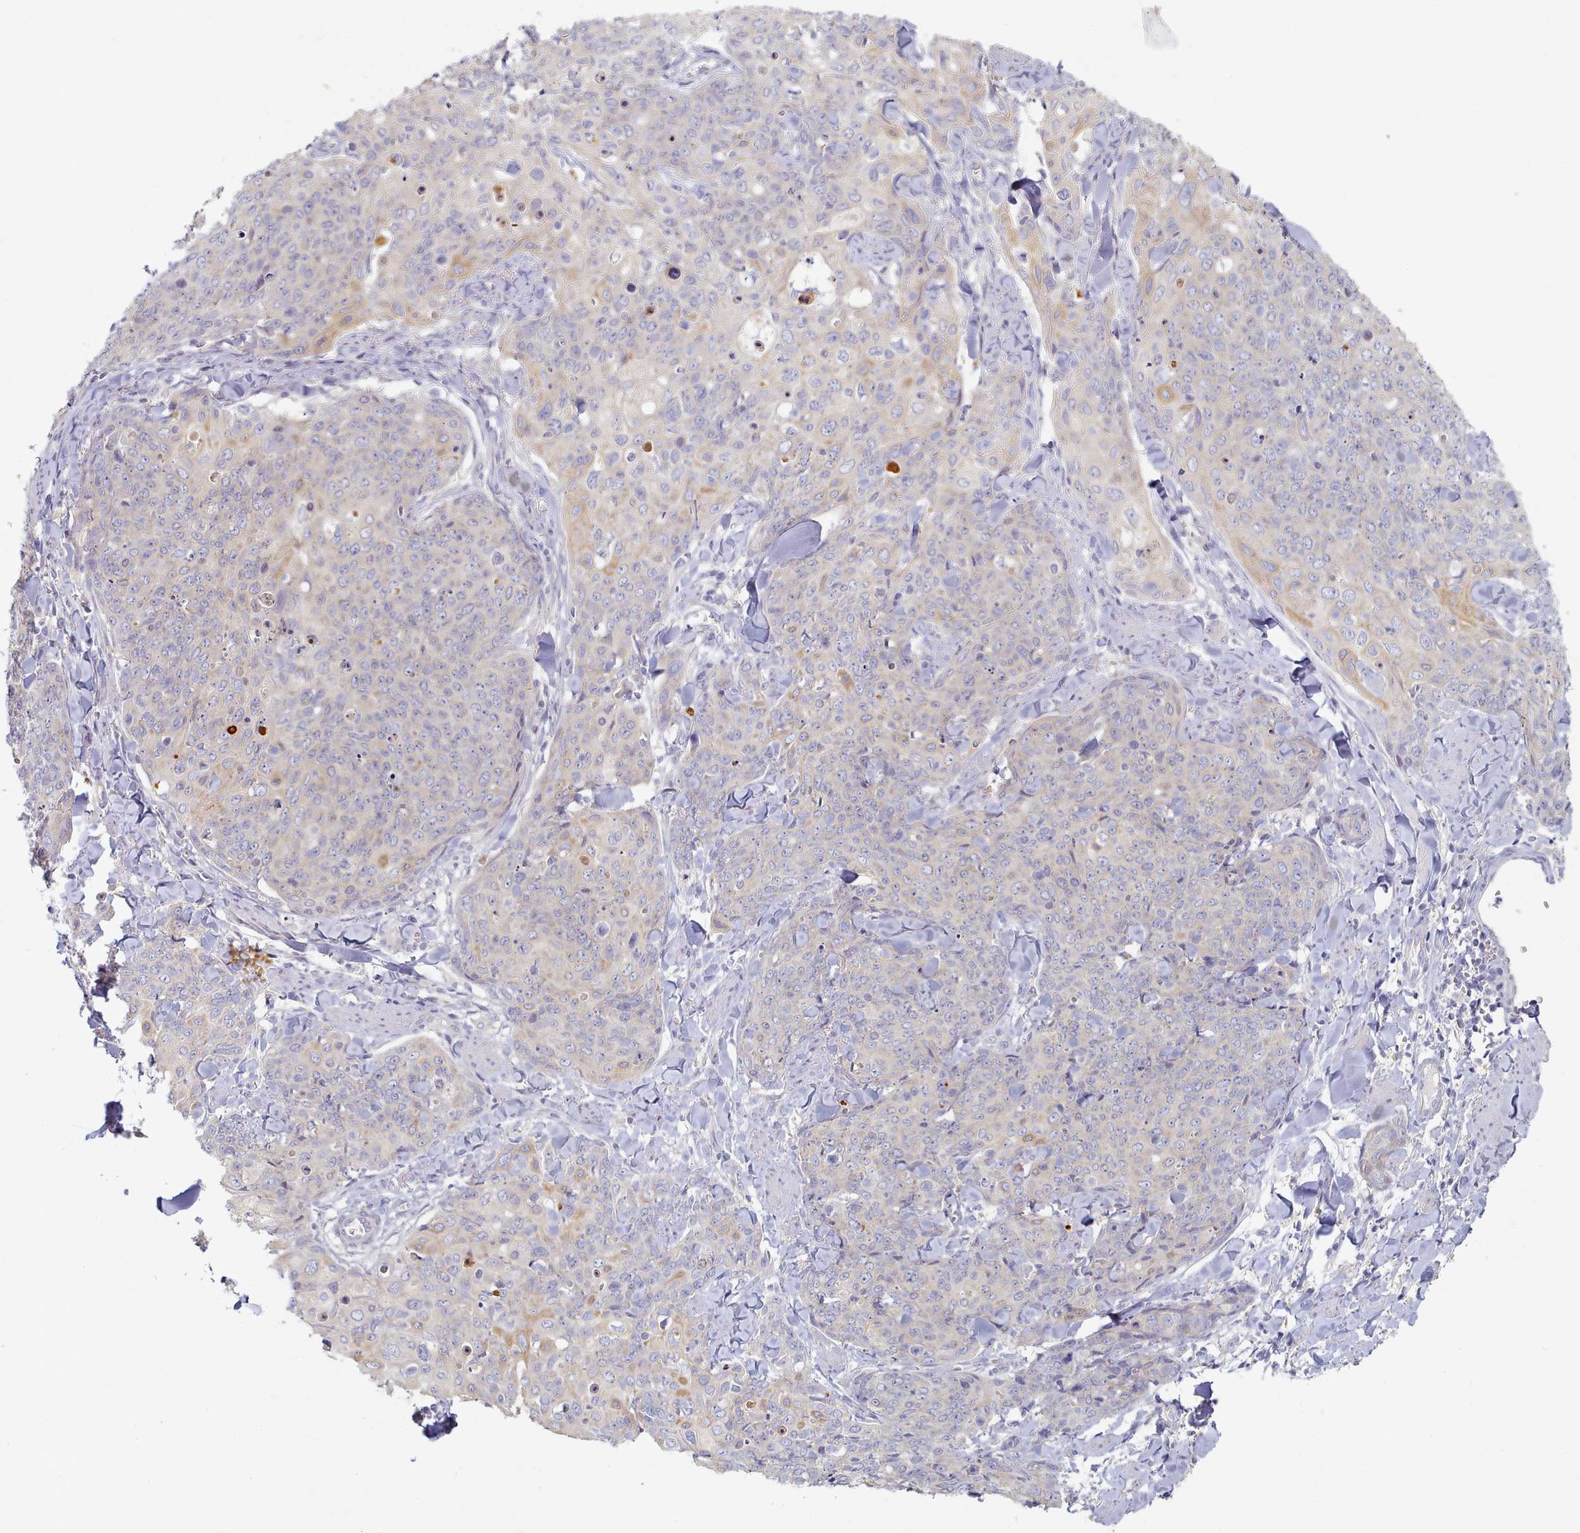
{"staining": {"intensity": "weak", "quantity": "<25%", "location": "cytoplasmic/membranous"}, "tissue": "skin cancer", "cell_type": "Tumor cells", "image_type": "cancer", "snomed": [{"axis": "morphology", "description": "Squamous cell carcinoma, NOS"}, {"axis": "topography", "description": "Skin"}, {"axis": "topography", "description": "Vulva"}], "caption": "IHC micrograph of neoplastic tissue: skin cancer (squamous cell carcinoma) stained with DAB exhibits no significant protein expression in tumor cells. The staining is performed using DAB (3,3'-diaminobenzidine) brown chromogen with nuclei counter-stained in using hematoxylin.", "gene": "TYW1B", "patient": {"sex": "female", "age": 85}}